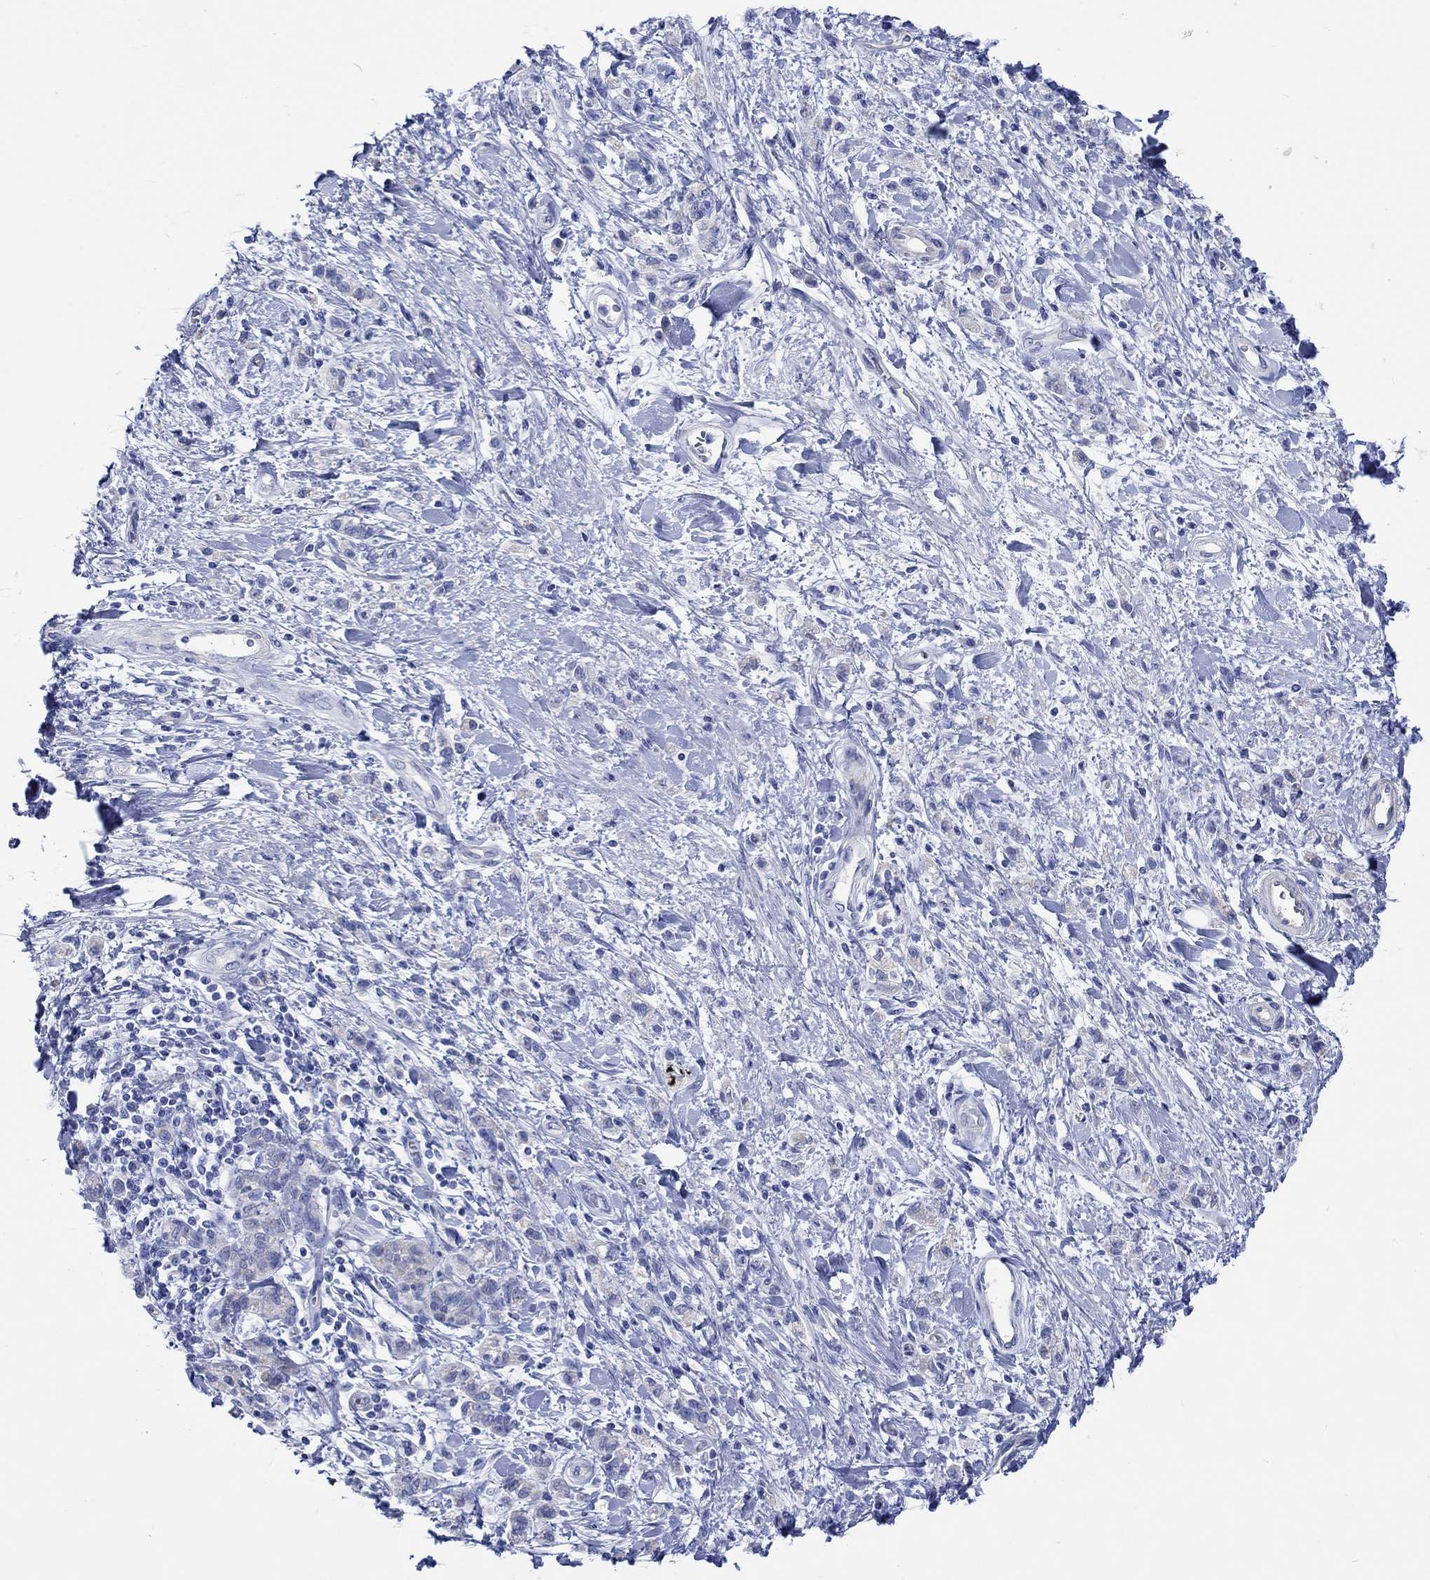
{"staining": {"intensity": "negative", "quantity": "none", "location": "none"}, "tissue": "stomach cancer", "cell_type": "Tumor cells", "image_type": "cancer", "snomed": [{"axis": "morphology", "description": "Adenocarcinoma, NOS"}, {"axis": "topography", "description": "Stomach"}], "caption": "Stomach cancer stained for a protein using IHC displays no positivity tumor cells.", "gene": "CPLX2", "patient": {"sex": "male", "age": 77}}